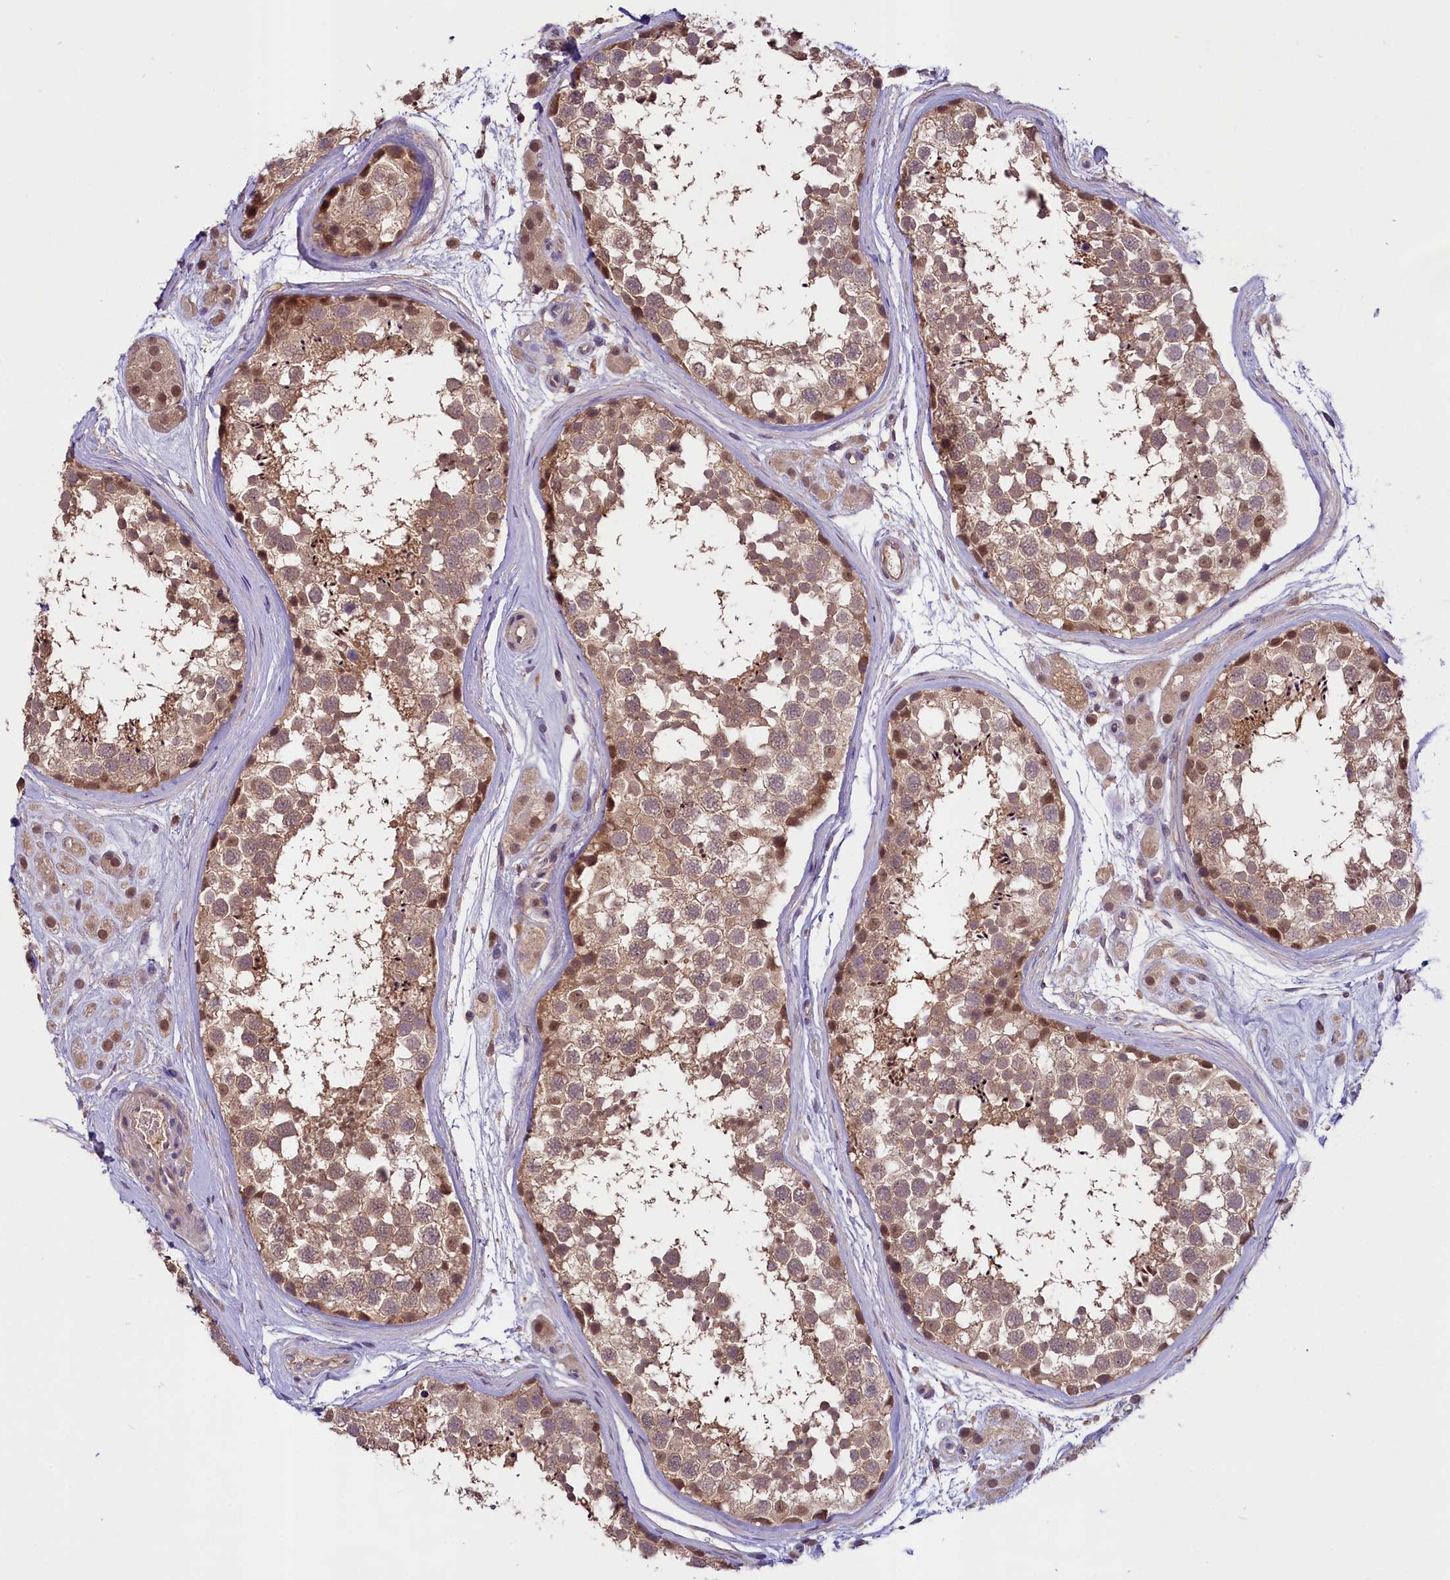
{"staining": {"intensity": "moderate", "quantity": "25%-75%", "location": "cytoplasmic/membranous,nuclear"}, "tissue": "testis", "cell_type": "Cells in seminiferous ducts", "image_type": "normal", "snomed": [{"axis": "morphology", "description": "Normal tissue, NOS"}, {"axis": "topography", "description": "Testis"}], "caption": "Immunohistochemistry (DAB (3,3'-diaminobenzidine)) staining of normal human testis displays moderate cytoplasmic/membranous,nuclear protein expression in about 25%-75% of cells in seminiferous ducts.", "gene": "SKIDA1", "patient": {"sex": "male", "age": 56}}